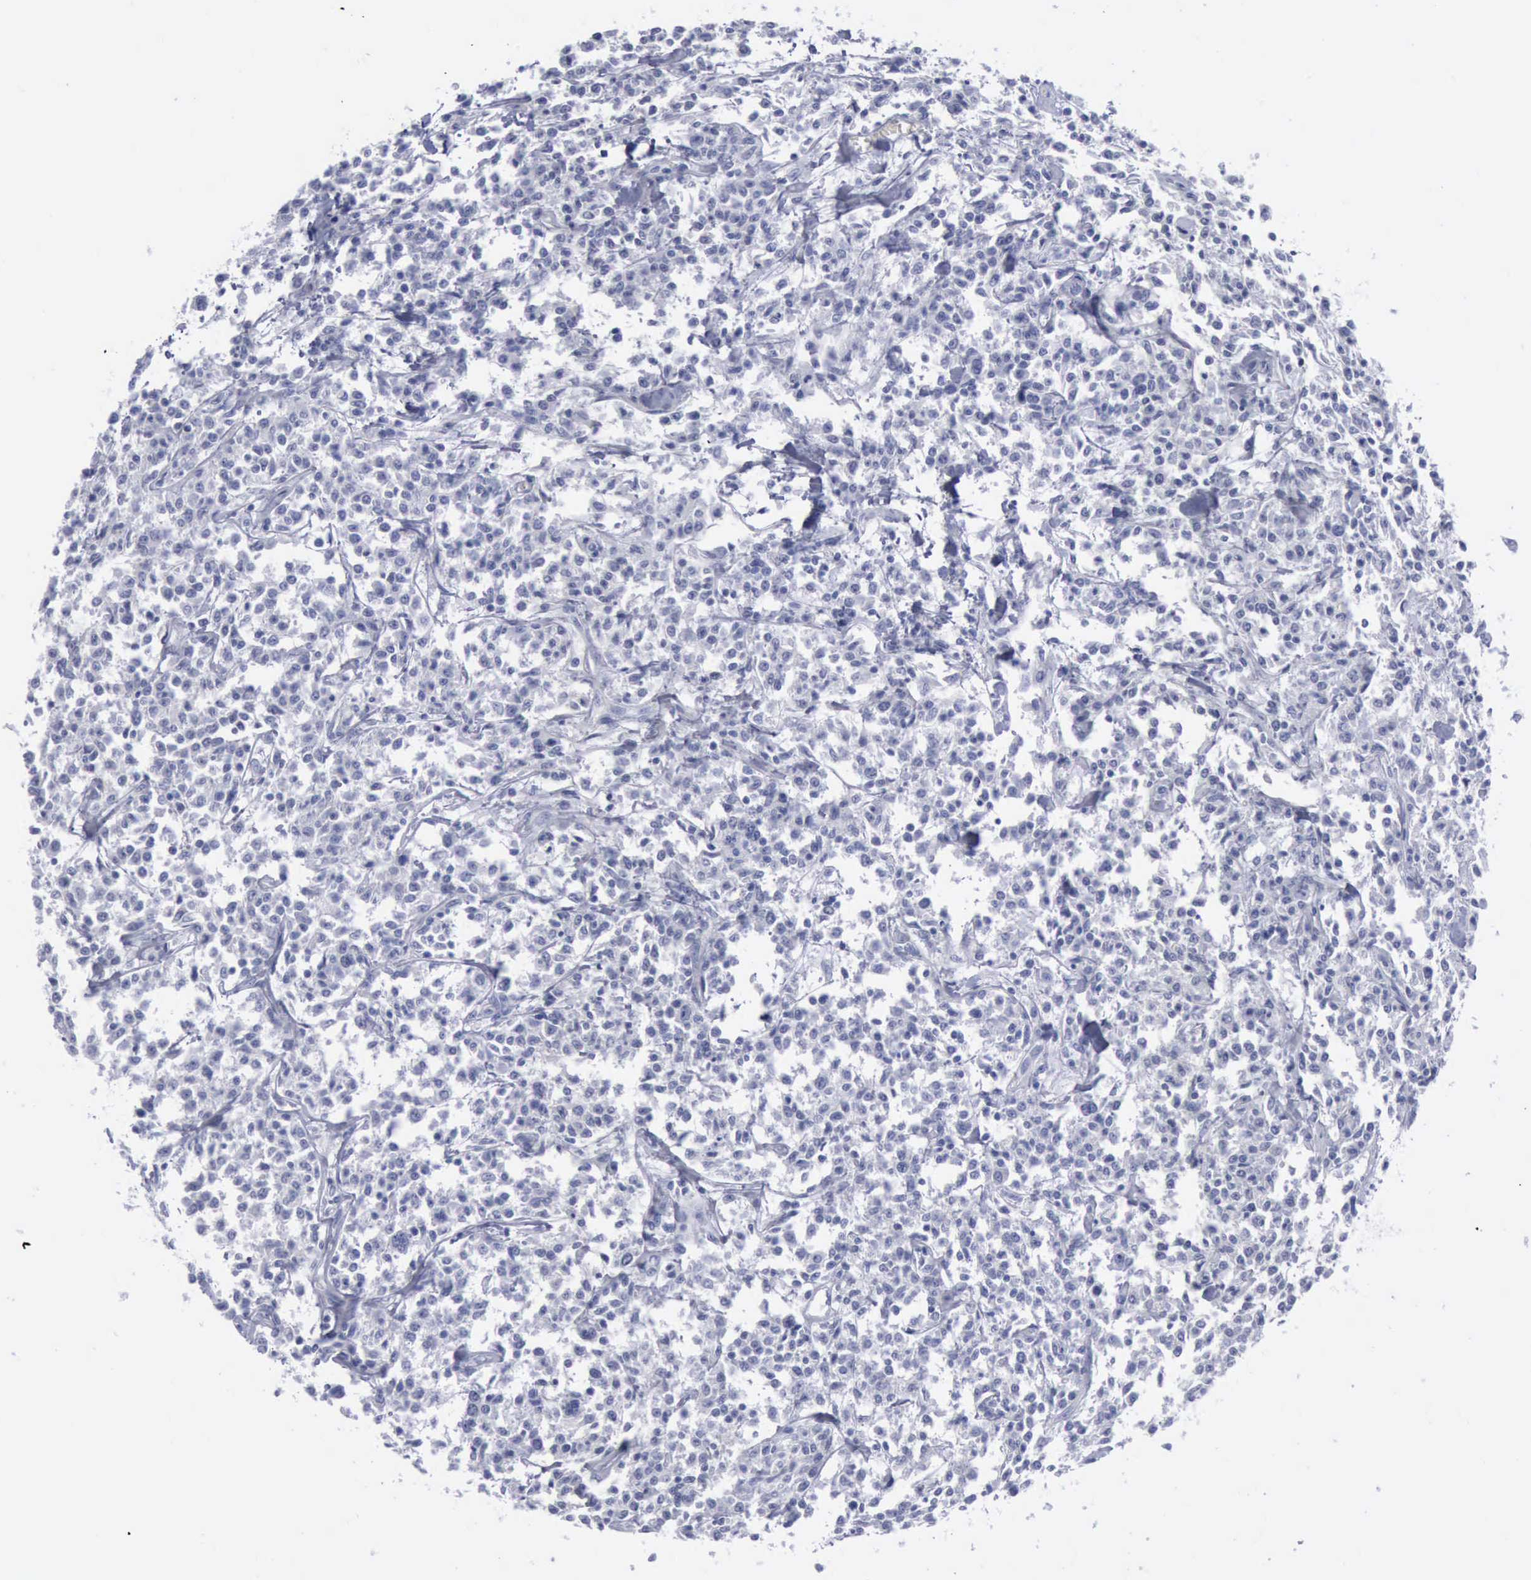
{"staining": {"intensity": "negative", "quantity": "none", "location": "none"}, "tissue": "lymphoma", "cell_type": "Tumor cells", "image_type": "cancer", "snomed": [{"axis": "morphology", "description": "Malignant lymphoma, non-Hodgkin's type, Low grade"}, {"axis": "topography", "description": "Small intestine"}], "caption": "High magnification brightfield microscopy of lymphoma stained with DAB (brown) and counterstained with hematoxylin (blue): tumor cells show no significant staining.", "gene": "KRT13", "patient": {"sex": "female", "age": 59}}